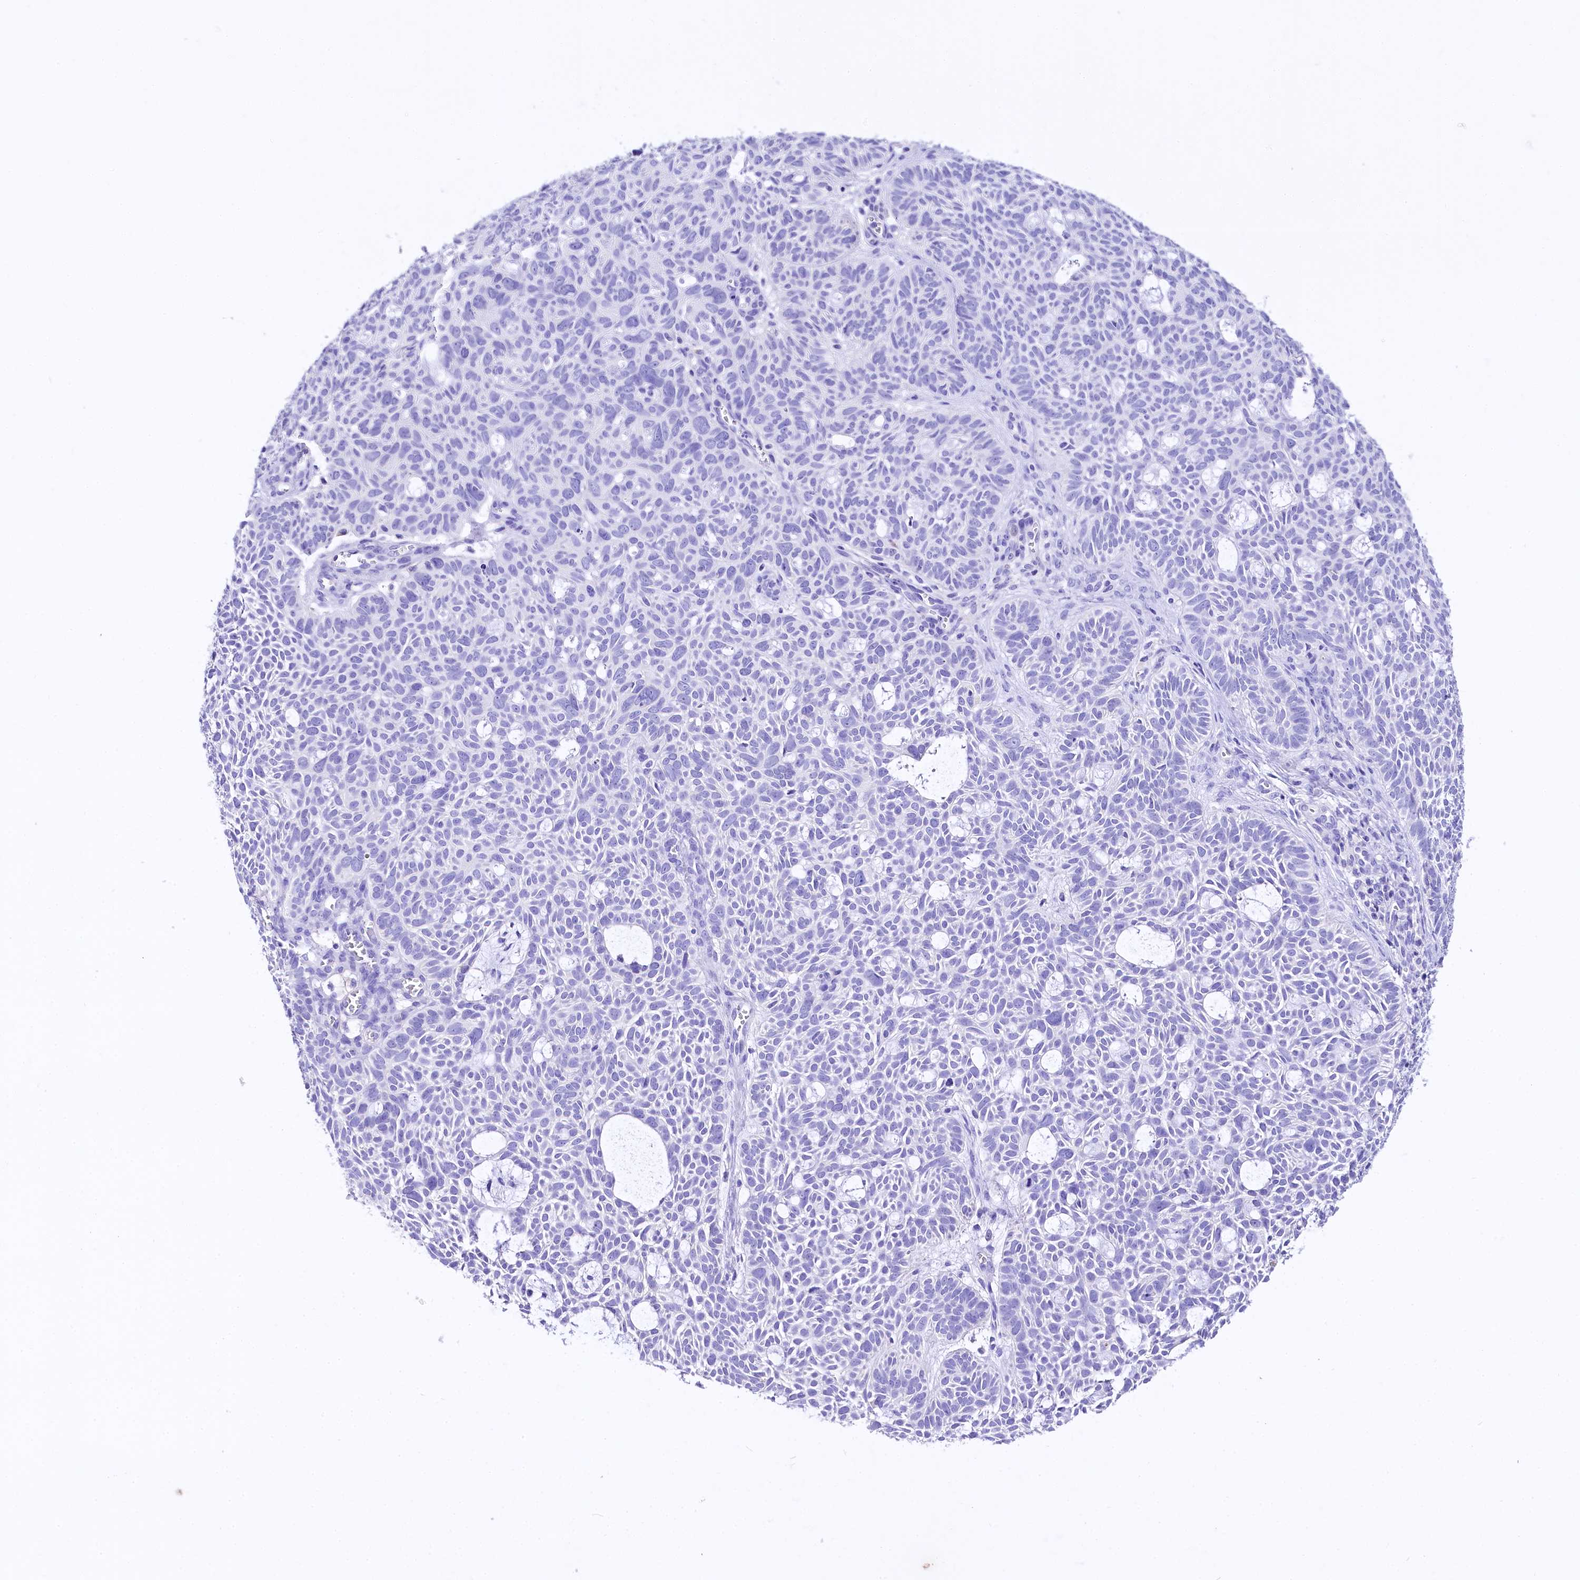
{"staining": {"intensity": "negative", "quantity": "none", "location": "none"}, "tissue": "skin cancer", "cell_type": "Tumor cells", "image_type": "cancer", "snomed": [{"axis": "morphology", "description": "Basal cell carcinoma"}, {"axis": "topography", "description": "Skin"}], "caption": "High magnification brightfield microscopy of basal cell carcinoma (skin) stained with DAB (3,3'-diaminobenzidine) (brown) and counterstained with hematoxylin (blue): tumor cells show no significant staining.", "gene": "A2ML1", "patient": {"sex": "male", "age": 69}}